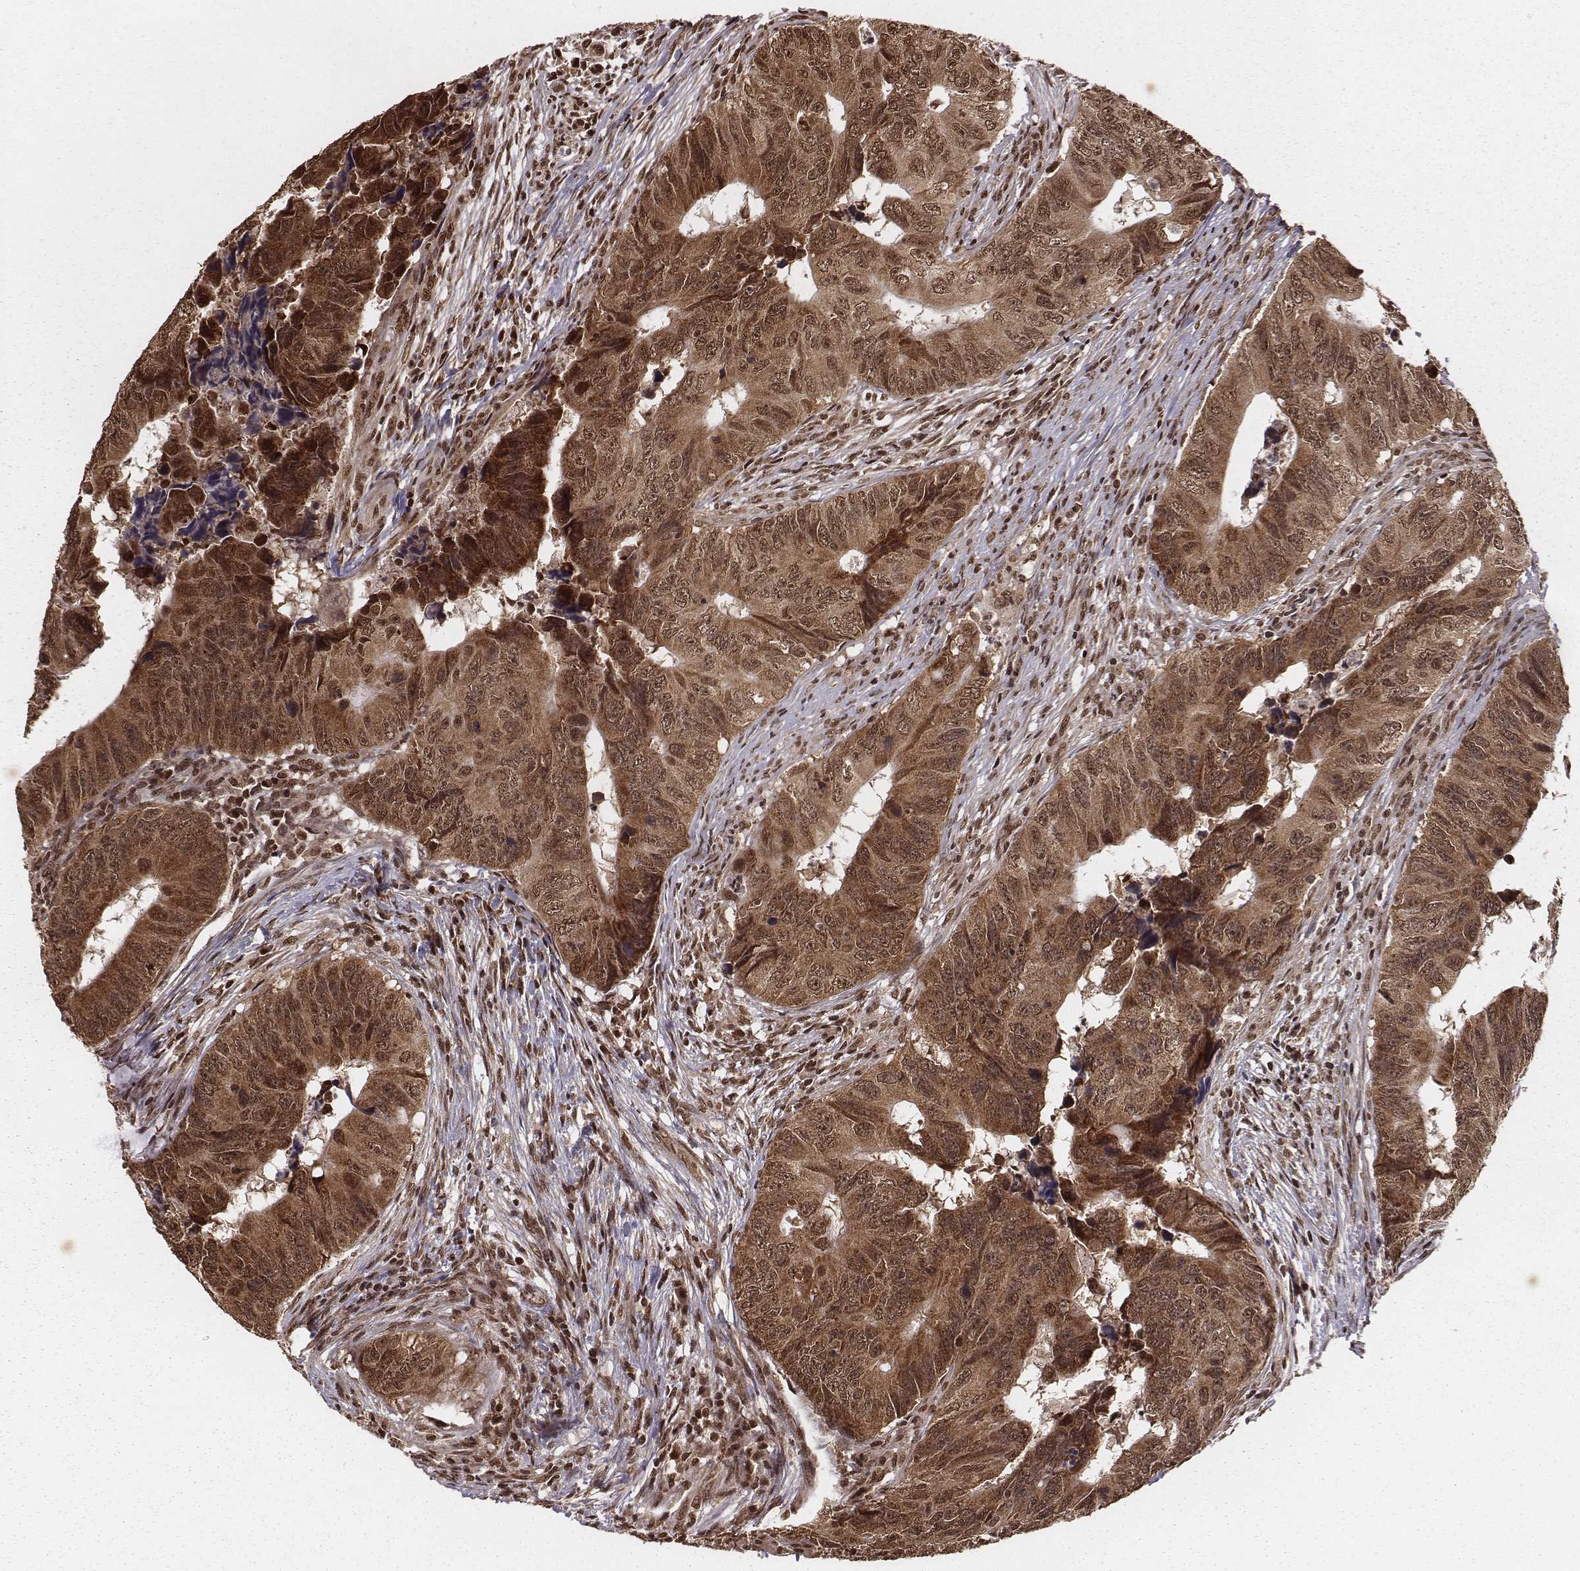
{"staining": {"intensity": "strong", "quantity": ">75%", "location": "cytoplasmic/membranous,nuclear"}, "tissue": "colorectal cancer", "cell_type": "Tumor cells", "image_type": "cancer", "snomed": [{"axis": "morphology", "description": "Adenocarcinoma, NOS"}, {"axis": "topography", "description": "Colon"}], "caption": "Approximately >75% of tumor cells in human colorectal cancer (adenocarcinoma) demonstrate strong cytoplasmic/membranous and nuclear protein positivity as visualized by brown immunohistochemical staining.", "gene": "NFX1", "patient": {"sex": "female", "age": 82}}